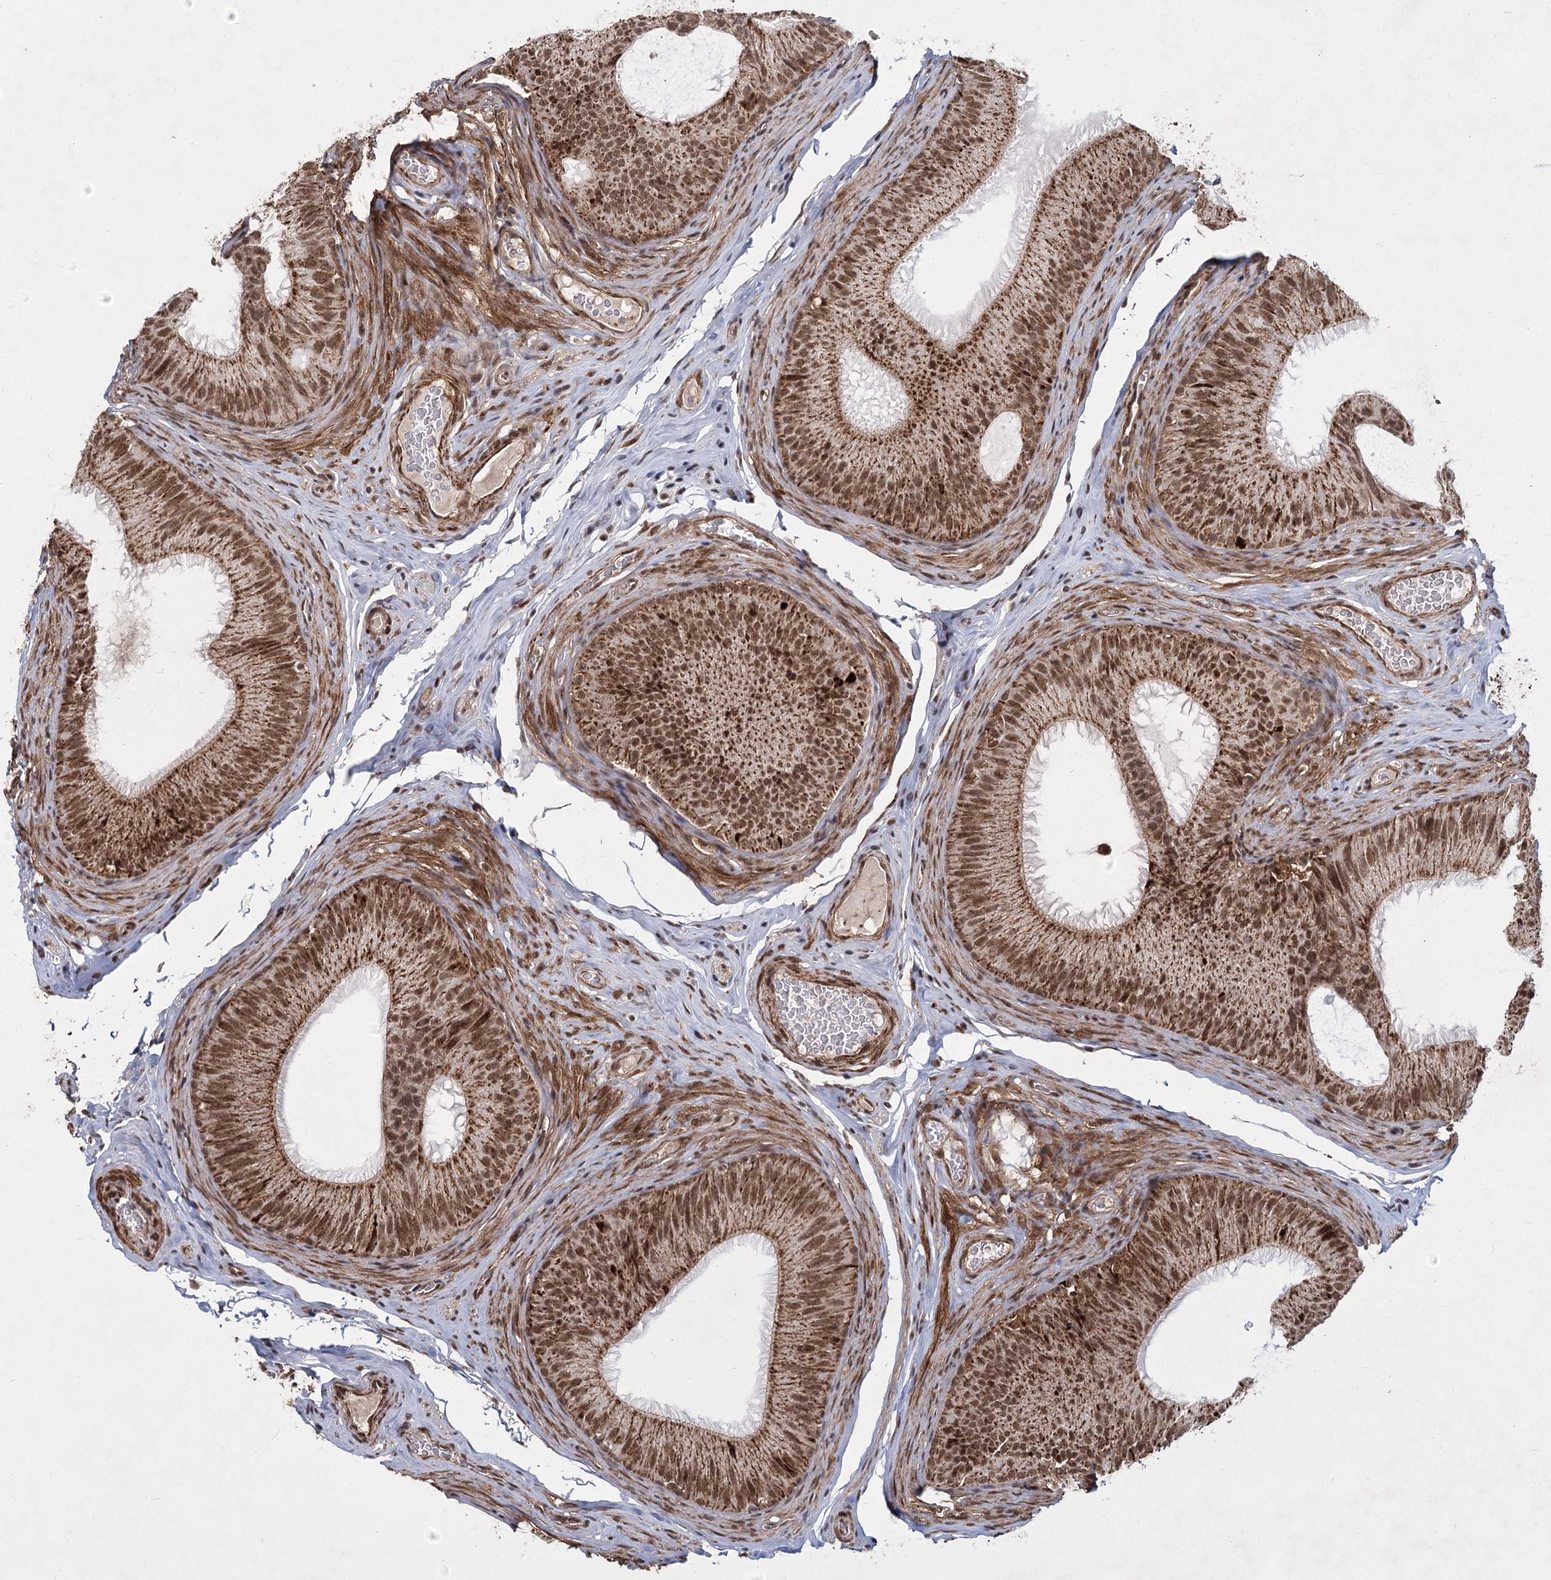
{"staining": {"intensity": "strong", "quantity": ">75%", "location": "cytoplasmic/membranous,nuclear"}, "tissue": "epididymis", "cell_type": "Glandular cells", "image_type": "normal", "snomed": [{"axis": "morphology", "description": "Normal tissue, NOS"}, {"axis": "topography", "description": "Epididymis"}], "caption": "Epididymis stained for a protein (brown) demonstrates strong cytoplasmic/membranous,nuclear positive staining in approximately >75% of glandular cells.", "gene": "ZCCHC24", "patient": {"sex": "male", "age": 34}}